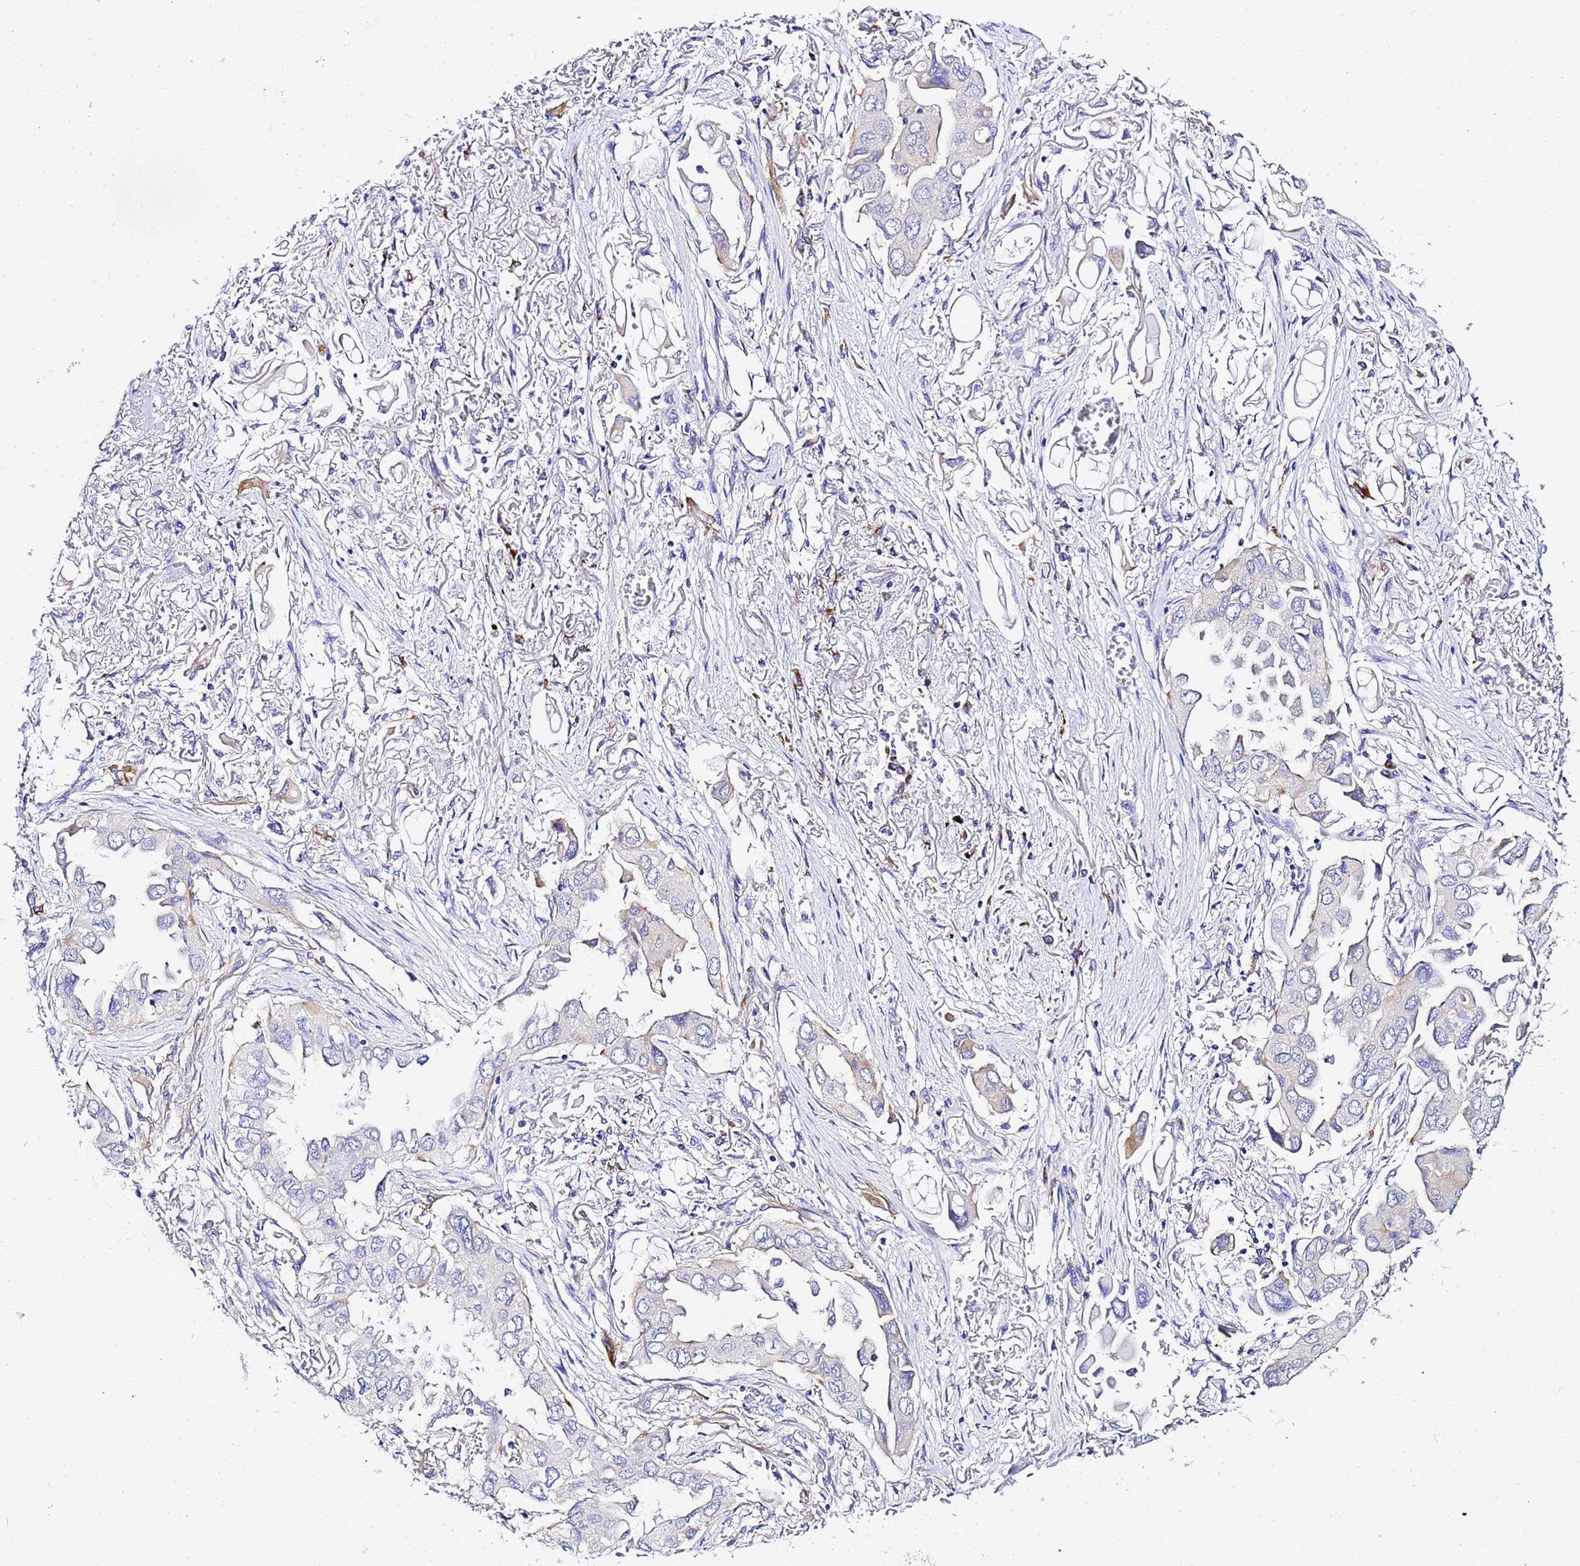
{"staining": {"intensity": "negative", "quantity": "none", "location": "none"}, "tissue": "lung cancer", "cell_type": "Tumor cells", "image_type": "cancer", "snomed": [{"axis": "morphology", "description": "Adenocarcinoma, NOS"}, {"axis": "topography", "description": "Lung"}], "caption": "Immunohistochemical staining of lung cancer demonstrates no significant staining in tumor cells.", "gene": "VTI1B", "patient": {"sex": "female", "age": 76}}